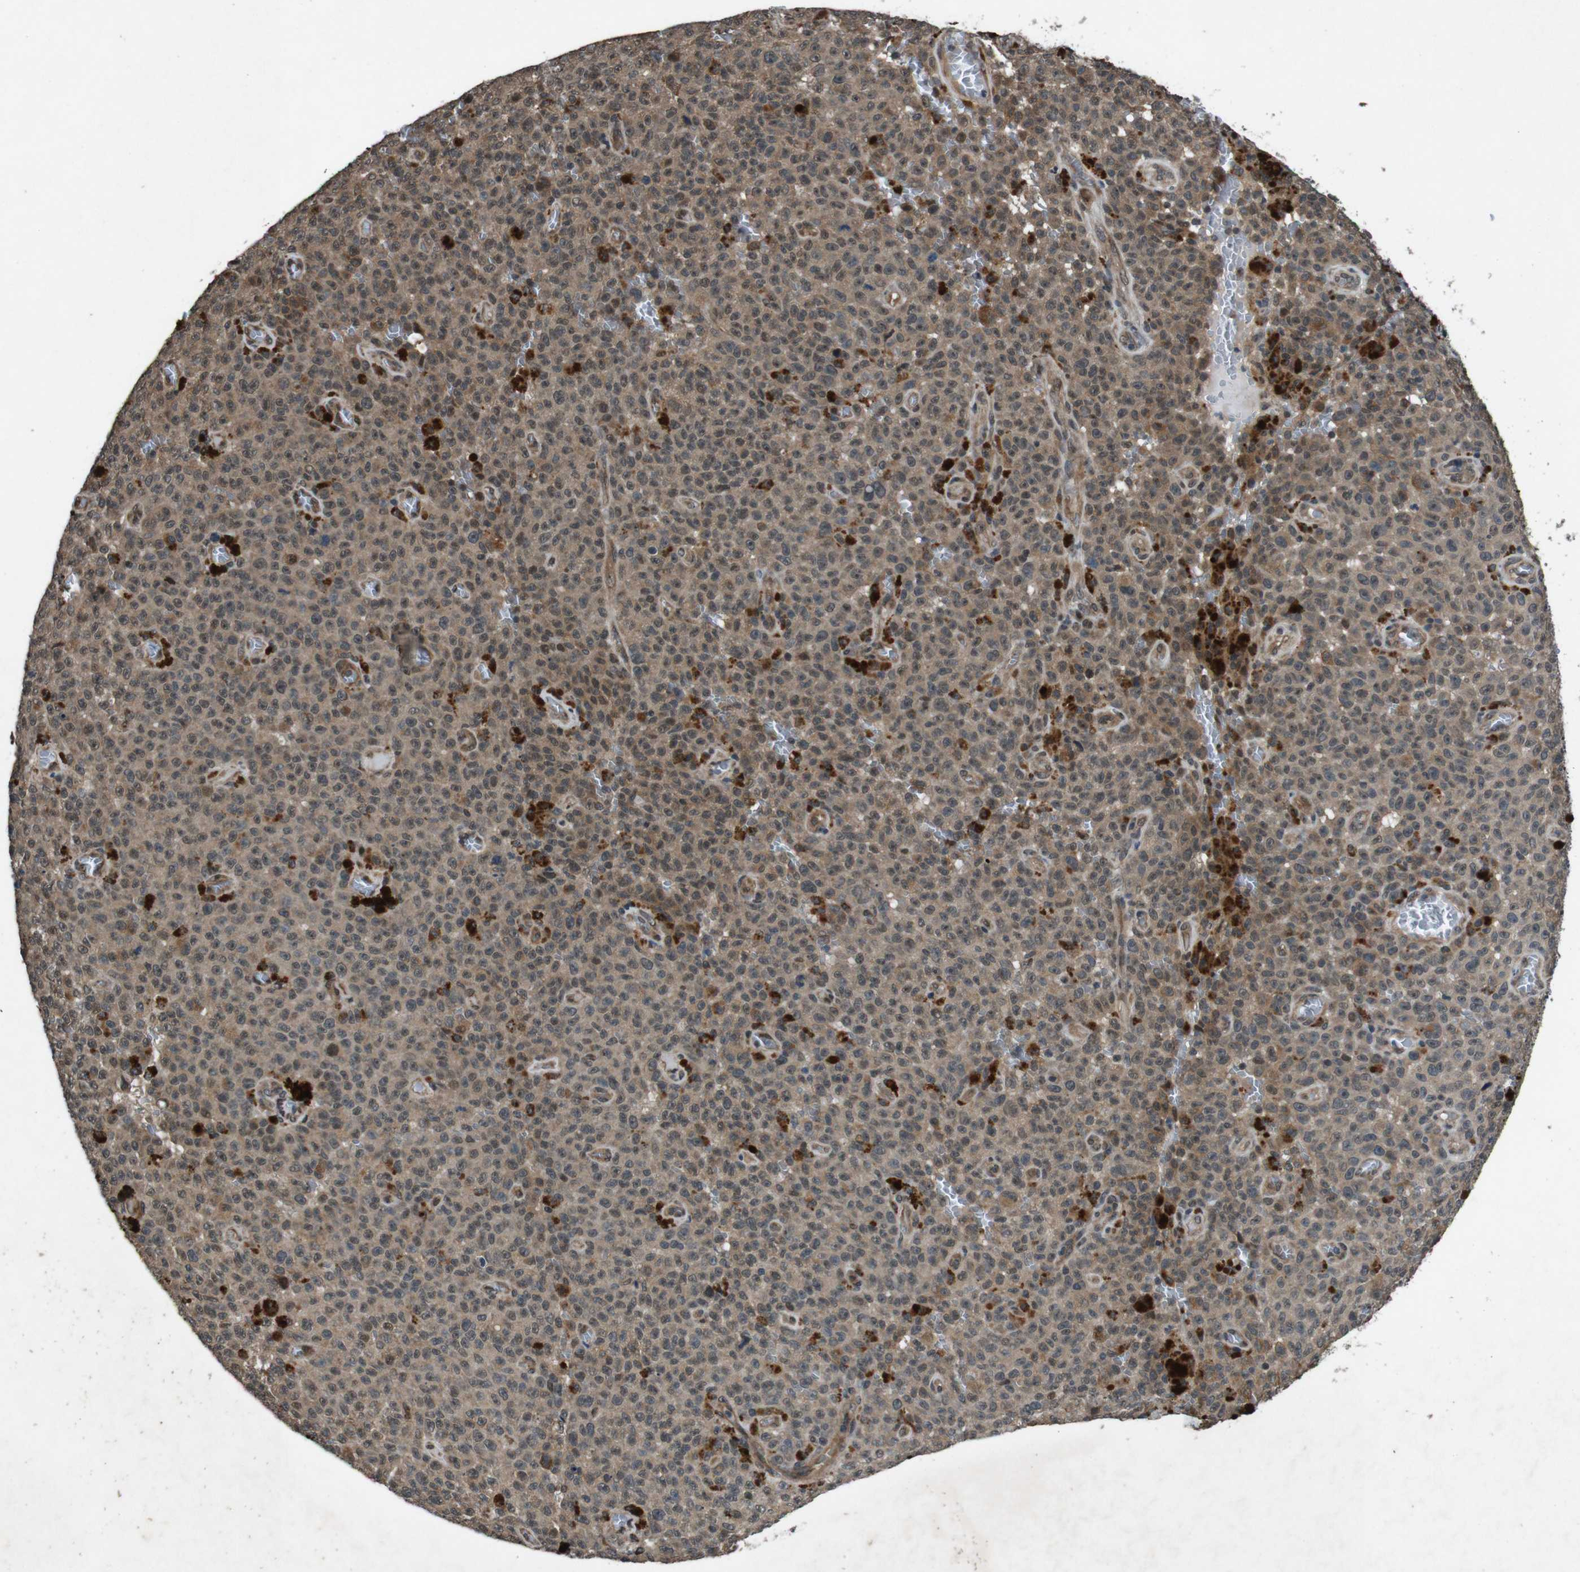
{"staining": {"intensity": "moderate", "quantity": ">75%", "location": "cytoplasmic/membranous"}, "tissue": "melanoma", "cell_type": "Tumor cells", "image_type": "cancer", "snomed": [{"axis": "morphology", "description": "Malignant melanoma, NOS"}, {"axis": "topography", "description": "Skin"}], "caption": "Malignant melanoma stained with a brown dye shows moderate cytoplasmic/membranous positive expression in approximately >75% of tumor cells.", "gene": "SOCS1", "patient": {"sex": "female", "age": 82}}